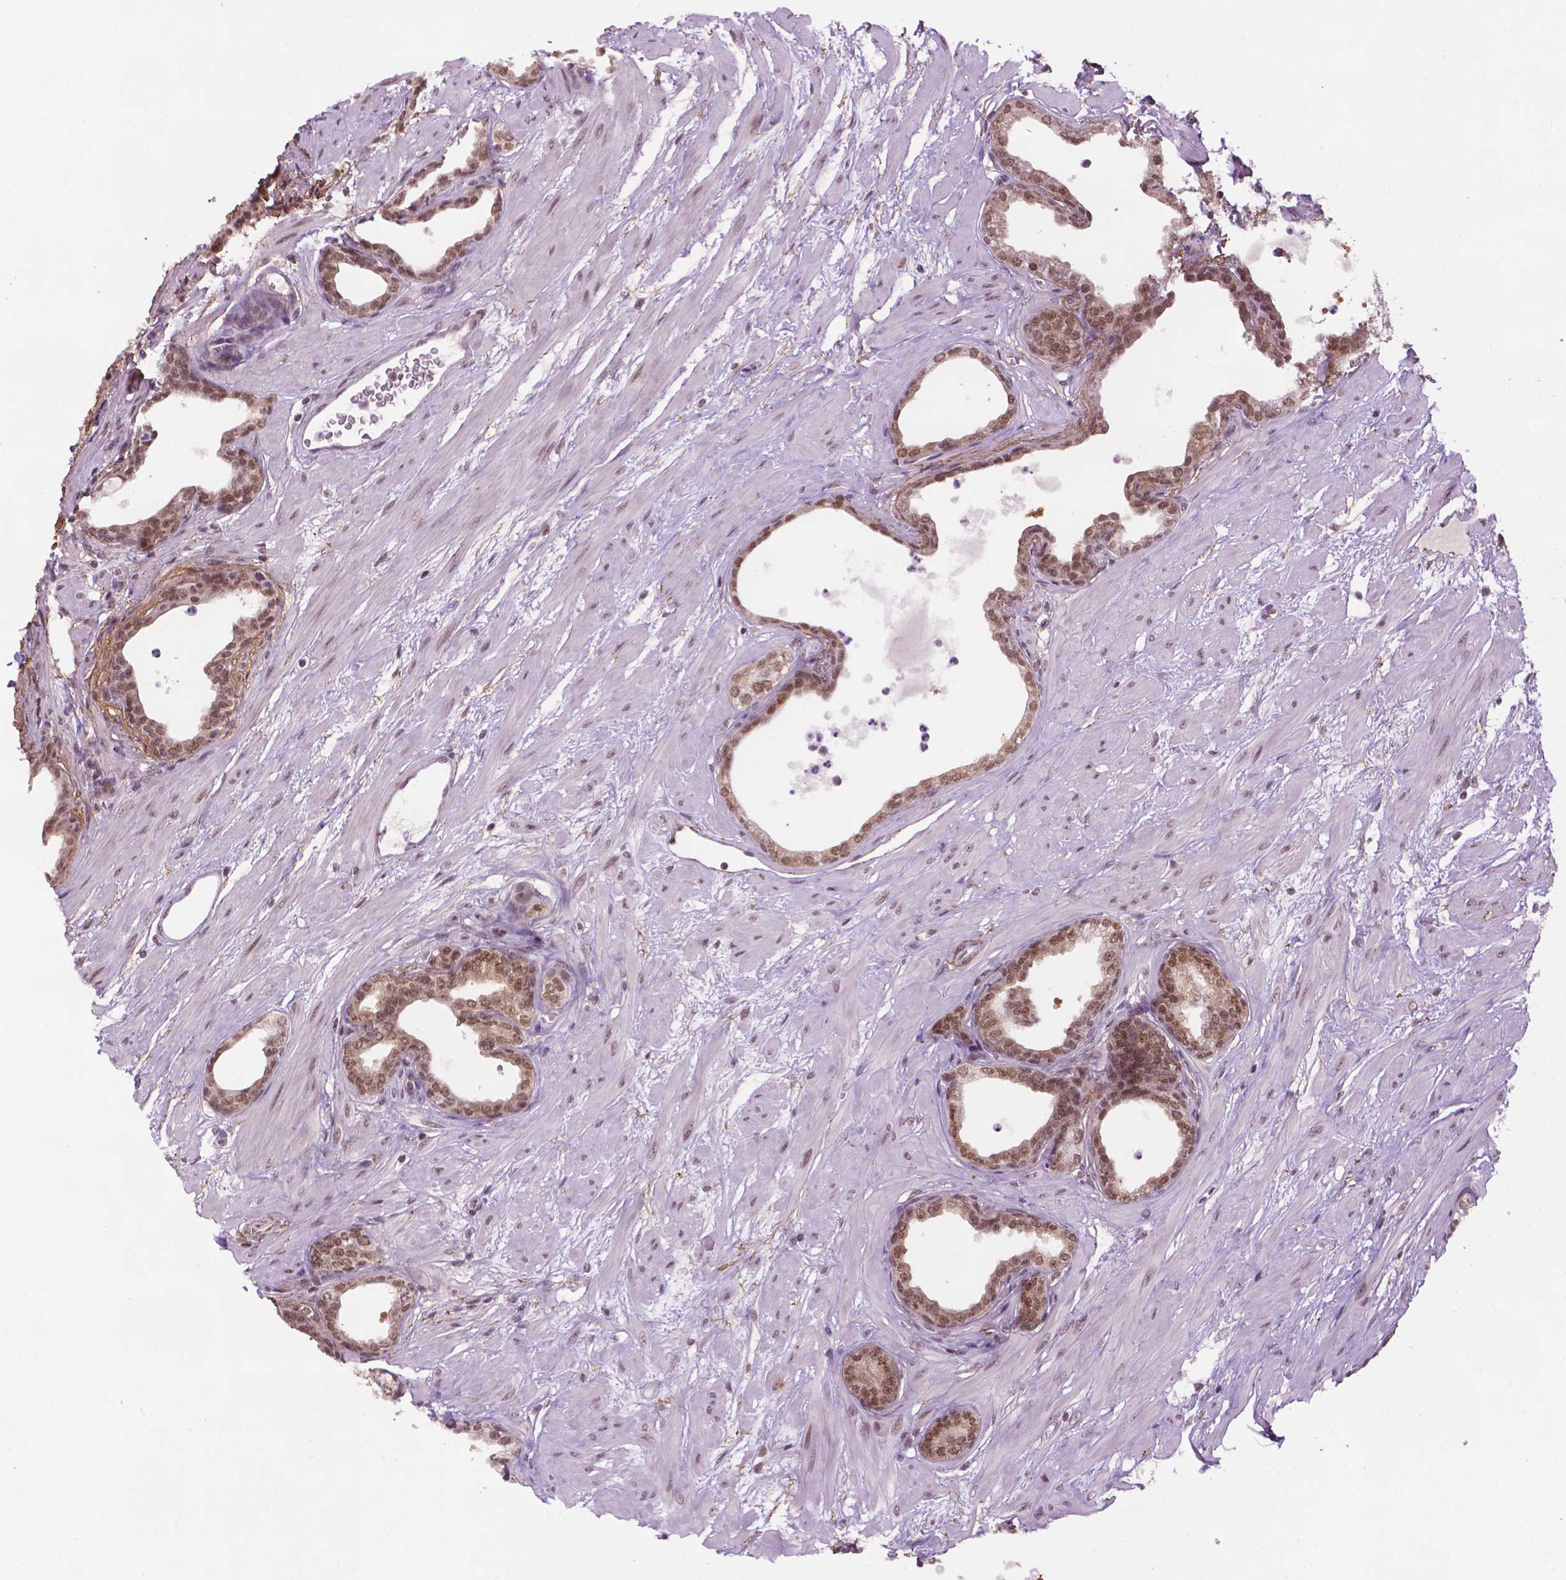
{"staining": {"intensity": "moderate", "quantity": ">75%", "location": "nuclear"}, "tissue": "prostate", "cell_type": "Glandular cells", "image_type": "normal", "snomed": [{"axis": "morphology", "description": "Normal tissue, NOS"}, {"axis": "topography", "description": "Prostate"}], "caption": "Immunohistochemistry micrograph of unremarkable human prostate stained for a protein (brown), which exhibits medium levels of moderate nuclear staining in about >75% of glandular cells.", "gene": "UBQLN4", "patient": {"sex": "male", "age": 37}}